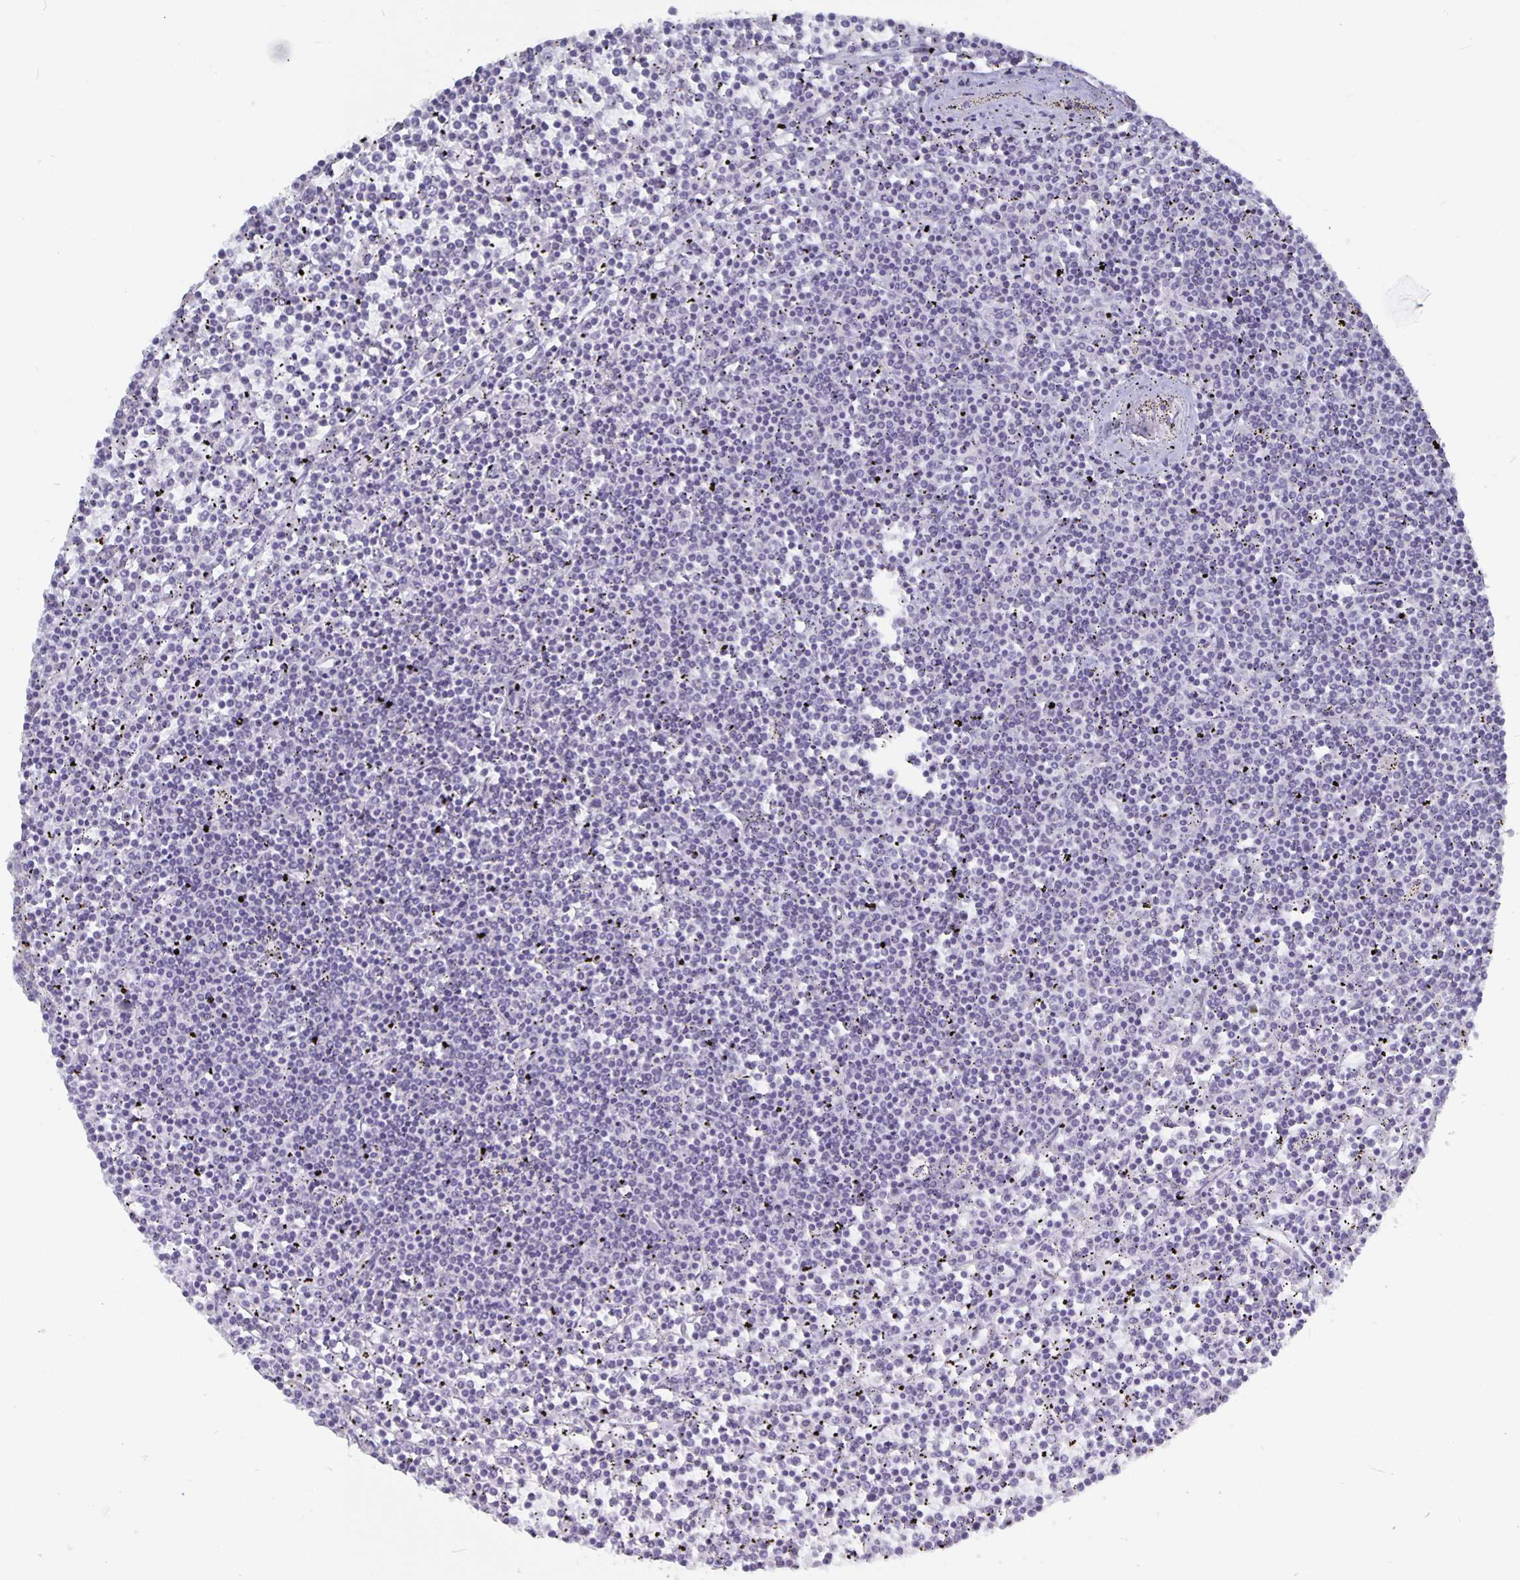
{"staining": {"intensity": "negative", "quantity": "none", "location": "none"}, "tissue": "lymphoma", "cell_type": "Tumor cells", "image_type": "cancer", "snomed": [{"axis": "morphology", "description": "Malignant lymphoma, non-Hodgkin's type, Low grade"}, {"axis": "topography", "description": "Spleen"}], "caption": "A high-resolution histopathology image shows IHC staining of malignant lymphoma, non-Hodgkin's type (low-grade), which exhibits no significant staining in tumor cells.", "gene": "PLCB3", "patient": {"sex": "female", "age": 19}}